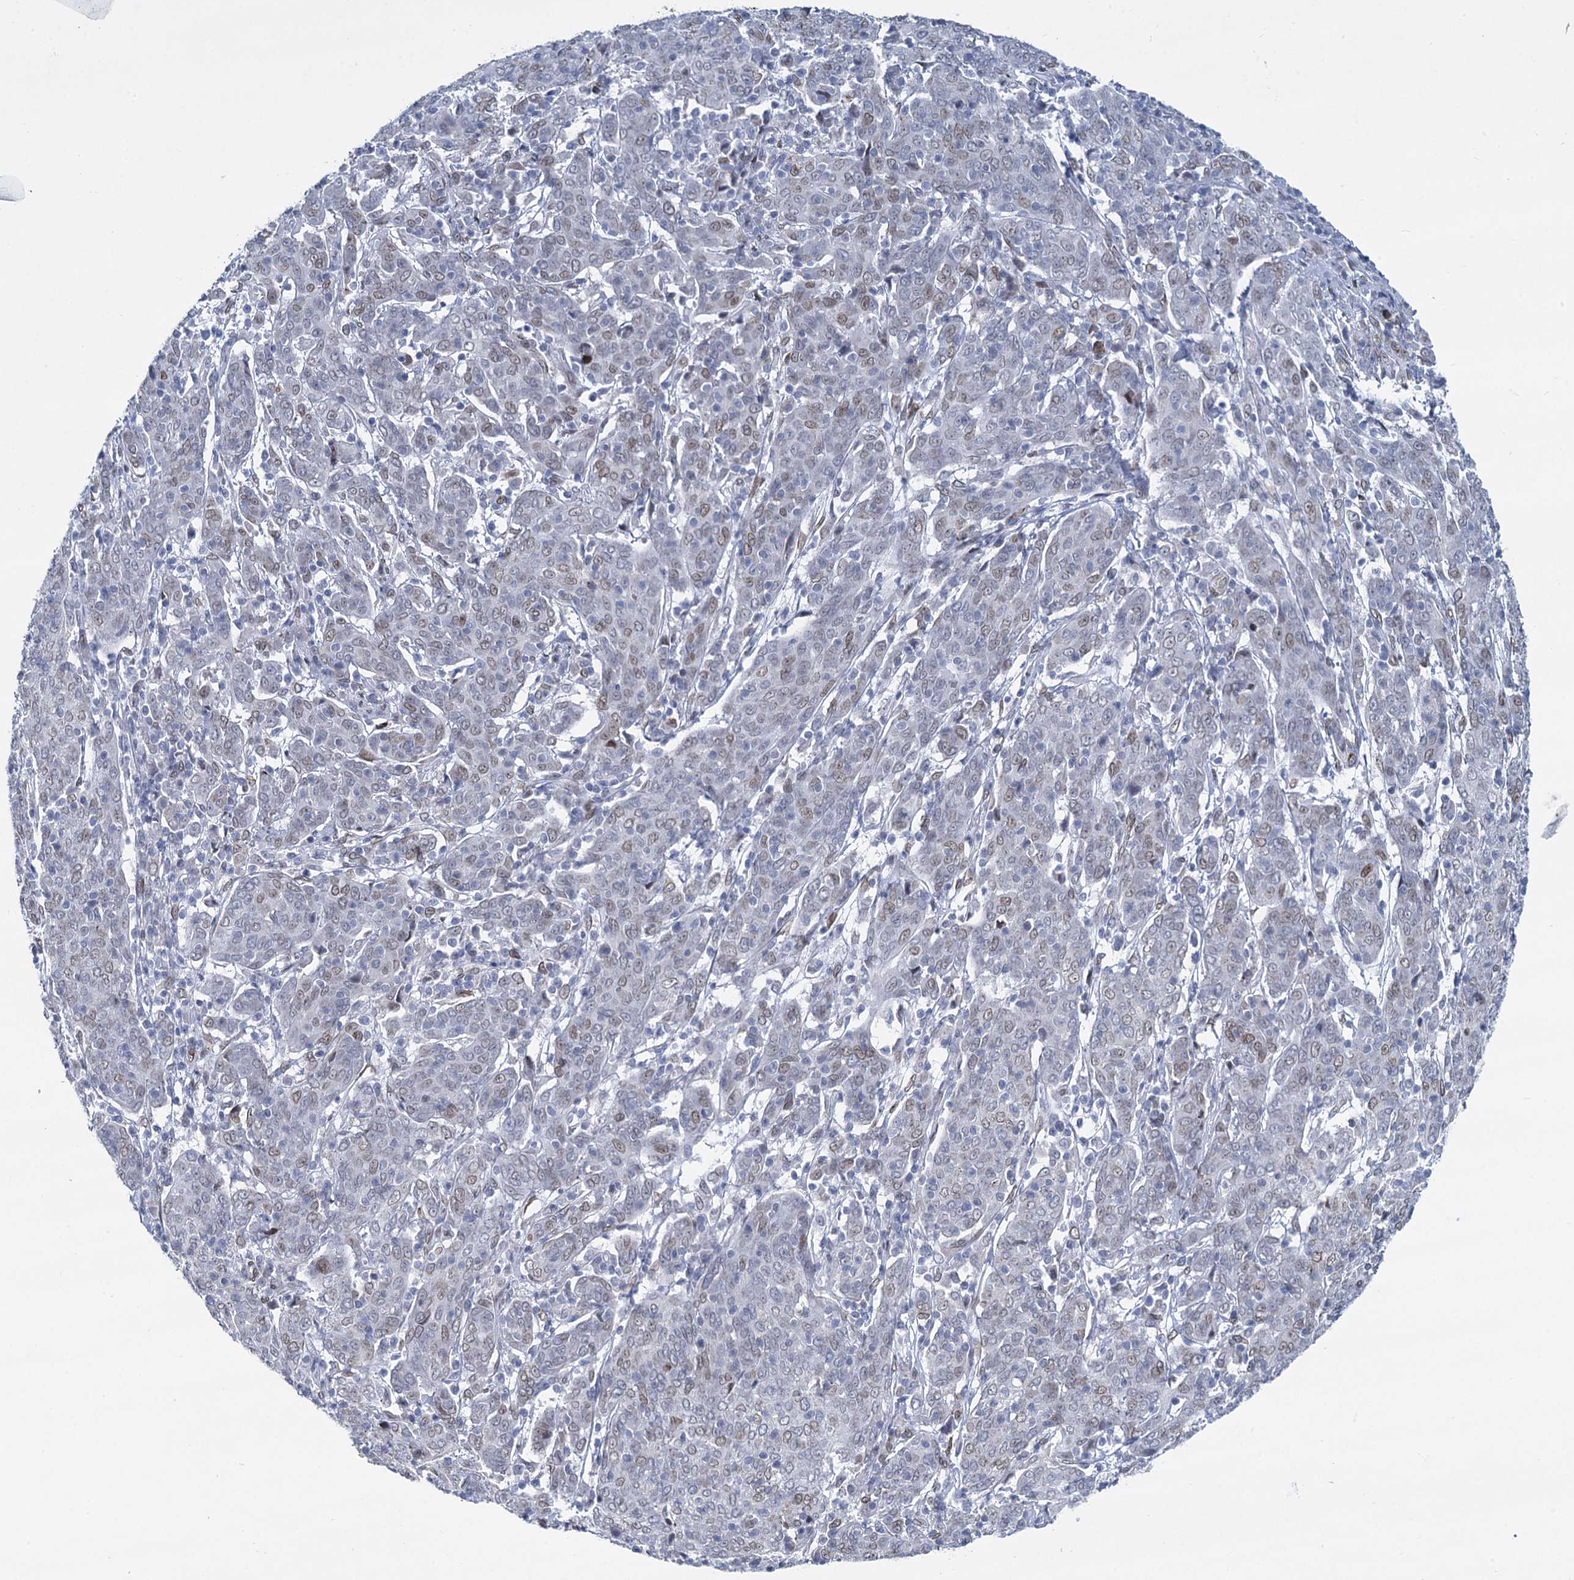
{"staining": {"intensity": "weak", "quantity": "25%-75%", "location": "cytoplasmic/membranous,nuclear"}, "tissue": "cervical cancer", "cell_type": "Tumor cells", "image_type": "cancer", "snomed": [{"axis": "morphology", "description": "Squamous cell carcinoma, NOS"}, {"axis": "topography", "description": "Cervix"}], "caption": "This photomicrograph displays immunohistochemistry (IHC) staining of cervical cancer (squamous cell carcinoma), with low weak cytoplasmic/membranous and nuclear expression in about 25%-75% of tumor cells.", "gene": "PRSS35", "patient": {"sex": "female", "age": 67}}